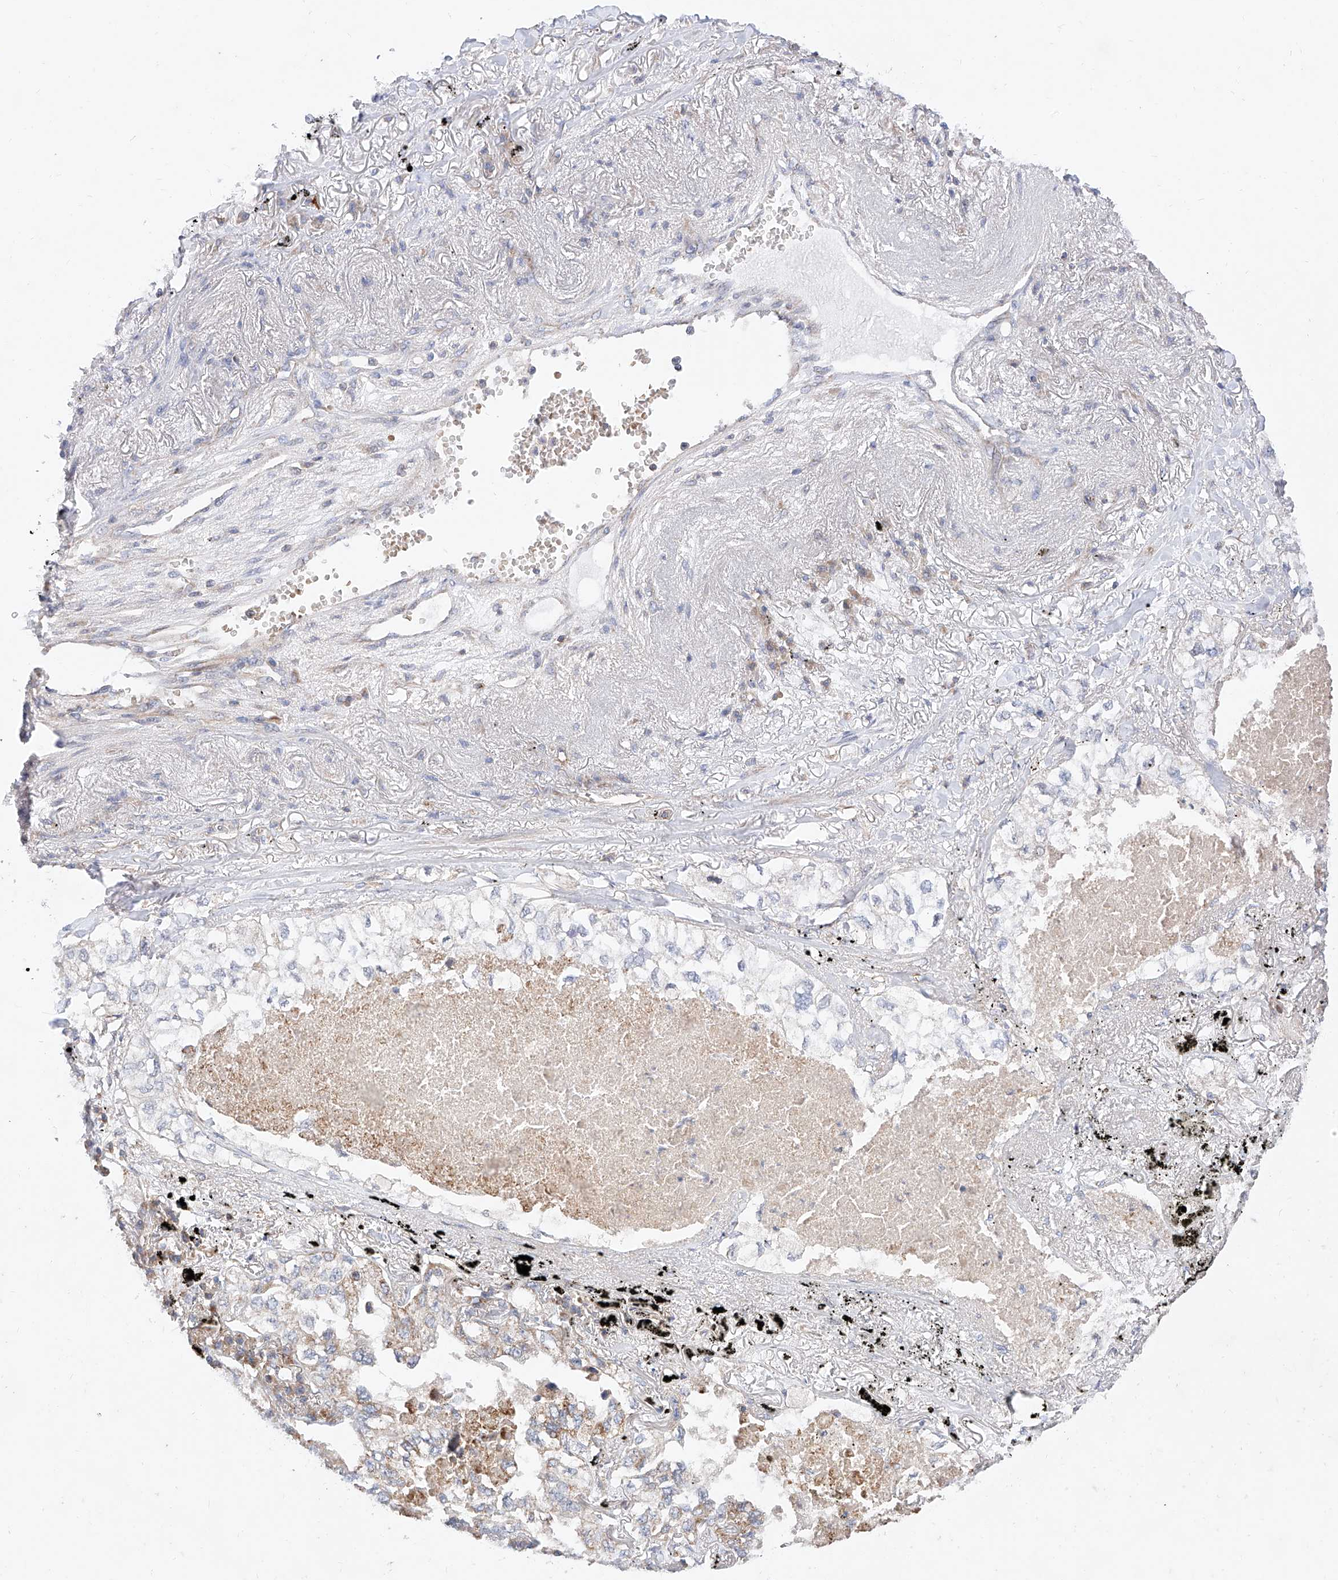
{"staining": {"intensity": "negative", "quantity": "none", "location": "none"}, "tissue": "lung cancer", "cell_type": "Tumor cells", "image_type": "cancer", "snomed": [{"axis": "morphology", "description": "Adenocarcinoma, NOS"}, {"axis": "topography", "description": "Lung"}], "caption": "Tumor cells are negative for protein expression in human adenocarcinoma (lung).", "gene": "NR1D1", "patient": {"sex": "male", "age": 65}}